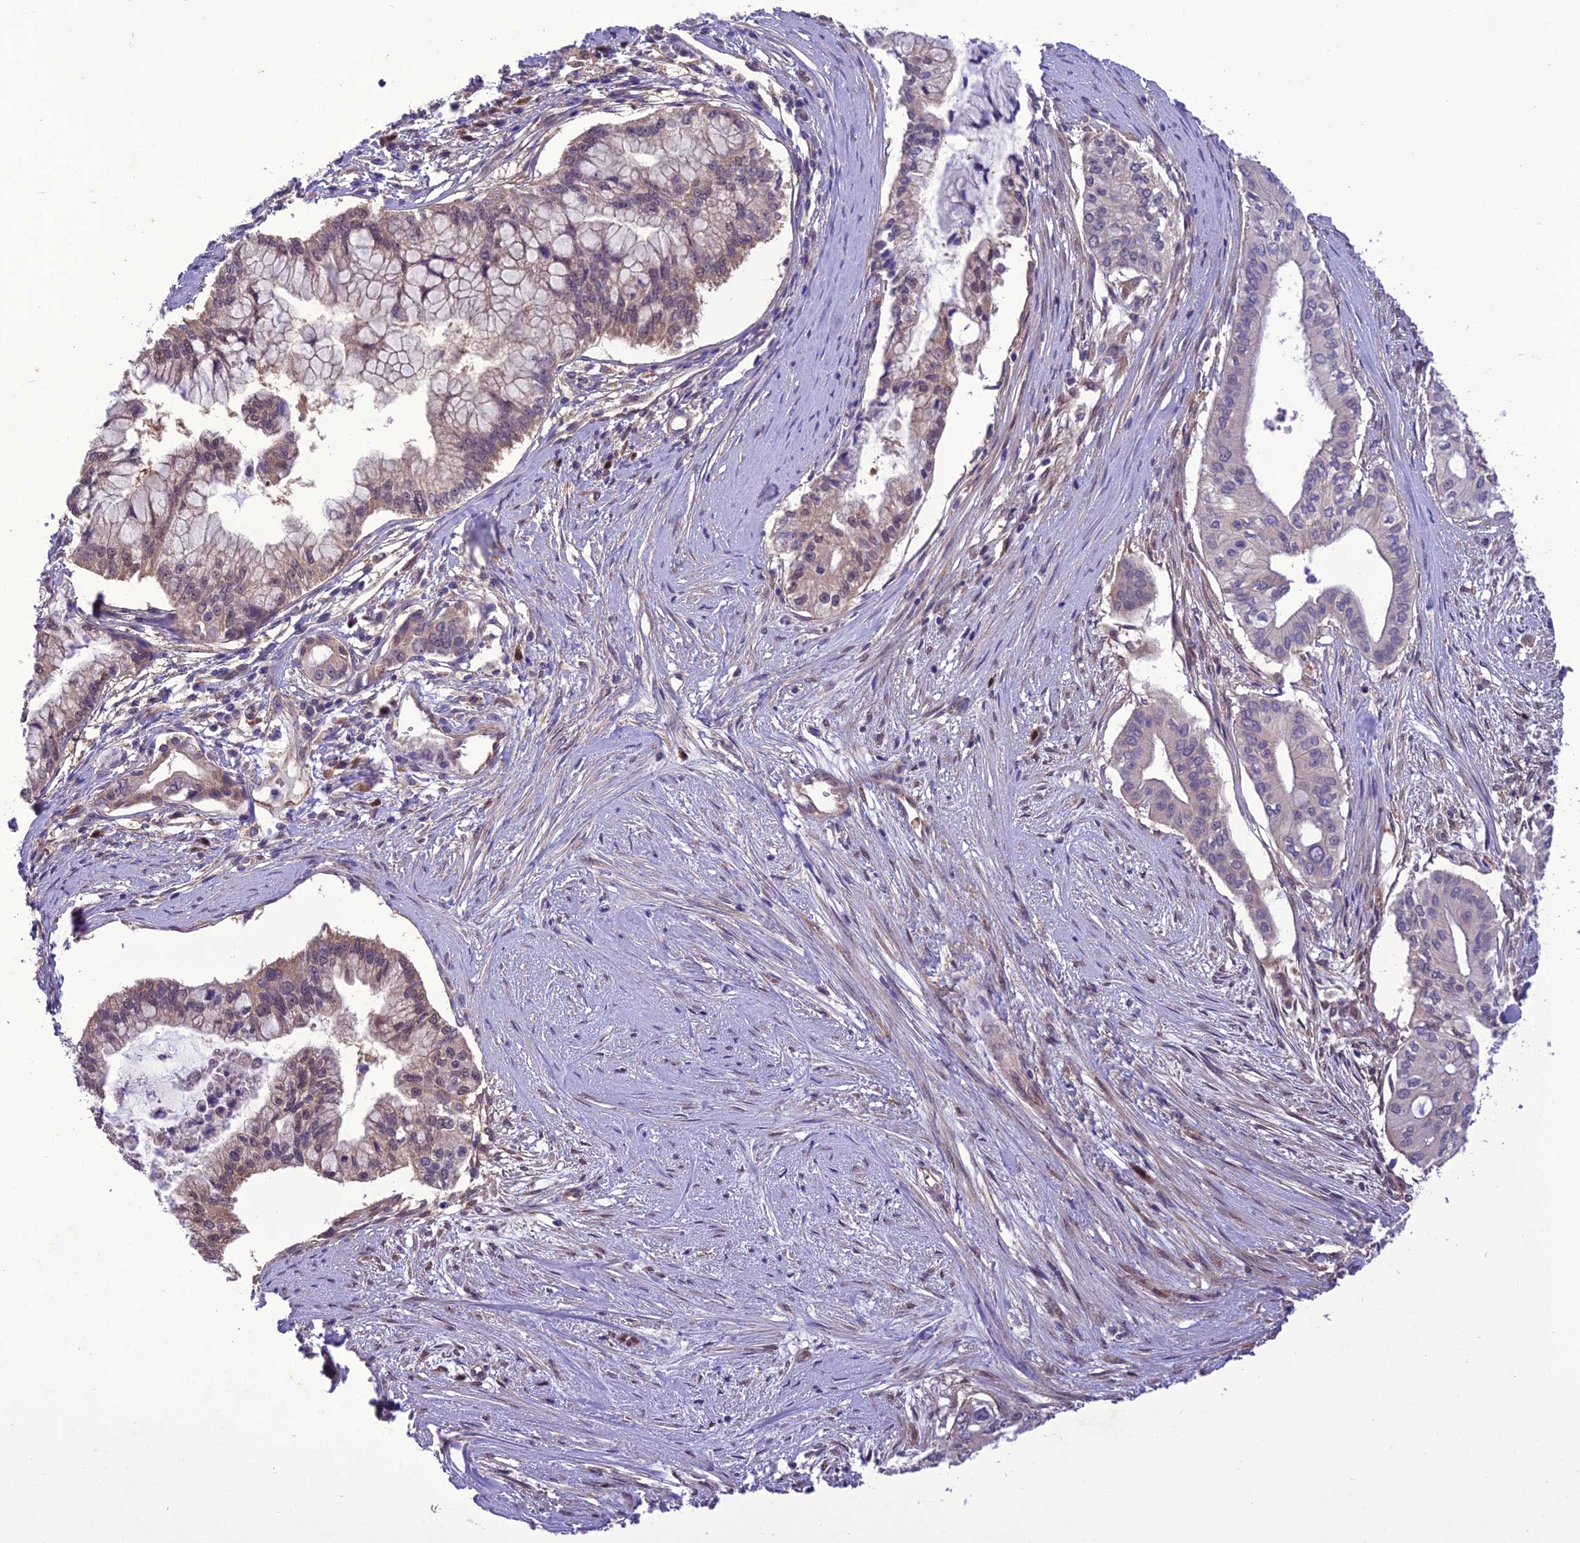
{"staining": {"intensity": "moderate", "quantity": "25%-75%", "location": "cytoplasmic/membranous"}, "tissue": "pancreatic cancer", "cell_type": "Tumor cells", "image_type": "cancer", "snomed": [{"axis": "morphology", "description": "Adenocarcinoma, NOS"}, {"axis": "topography", "description": "Pancreas"}], "caption": "An IHC histopathology image of neoplastic tissue is shown. Protein staining in brown labels moderate cytoplasmic/membranous positivity in pancreatic adenocarcinoma within tumor cells. Using DAB (3,3'-diaminobenzidine) (brown) and hematoxylin (blue) stains, captured at high magnification using brightfield microscopy.", "gene": "BORCS6", "patient": {"sex": "male", "age": 46}}